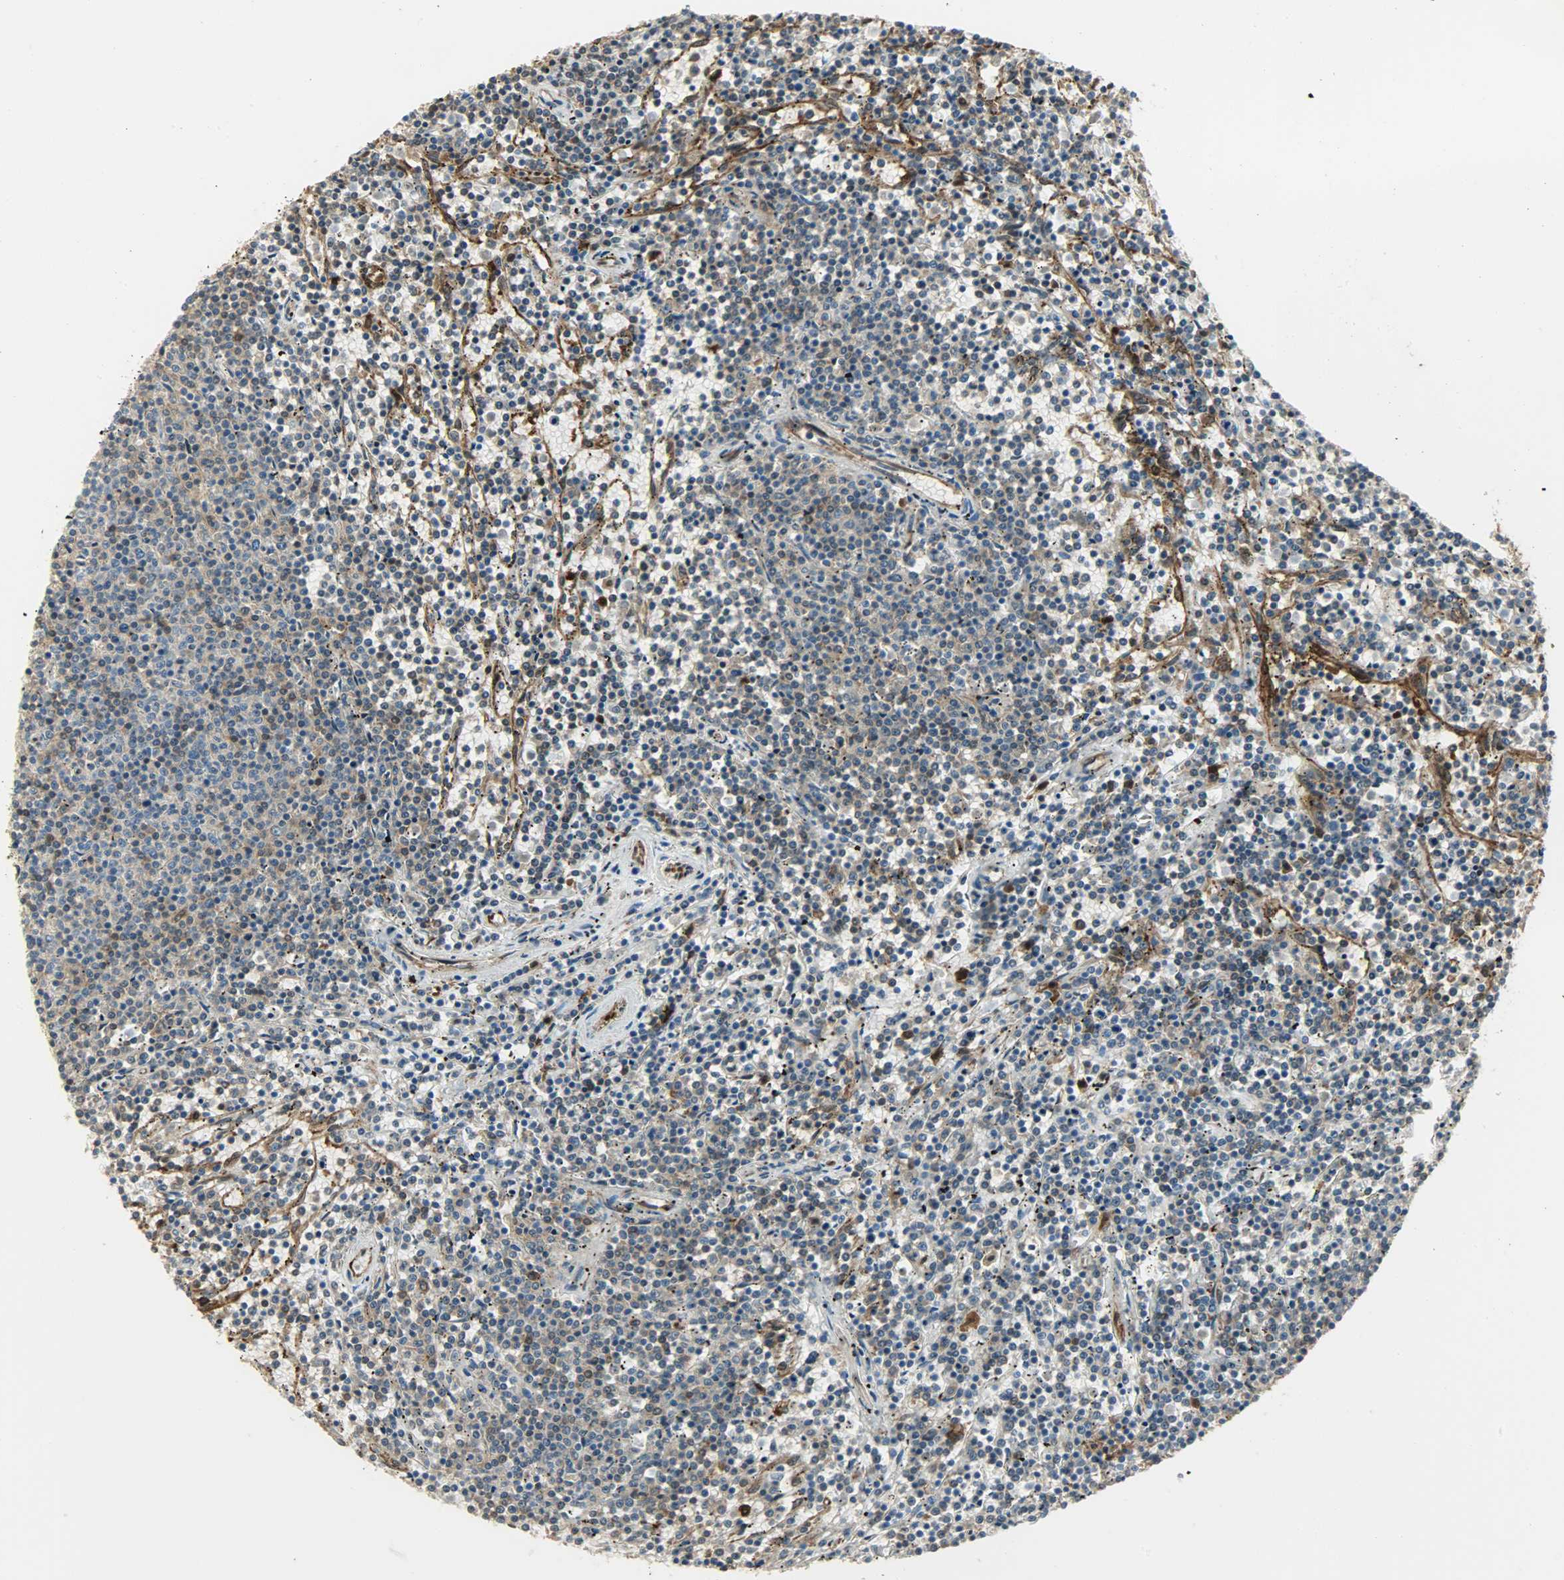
{"staining": {"intensity": "moderate", "quantity": ">75%", "location": "cytoplasmic/membranous"}, "tissue": "lymphoma", "cell_type": "Tumor cells", "image_type": "cancer", "snomed": [{"axis": "morphology", "description": "Malignant lymphoma, non-Hodgkin's type, Low grade"}, {"axis": "topography", "description": "Spleen"}], "caption": "Malignant lymphoma, non-Hodgkin's type (low-grade) tissue demonstrates moderate cytoplasmic/membranous staining in approximately >75% of tumor cells, visualized by immunohistochemistry.", "gene": "WARS1", "patient": {"sex": "female", "age": 50}}